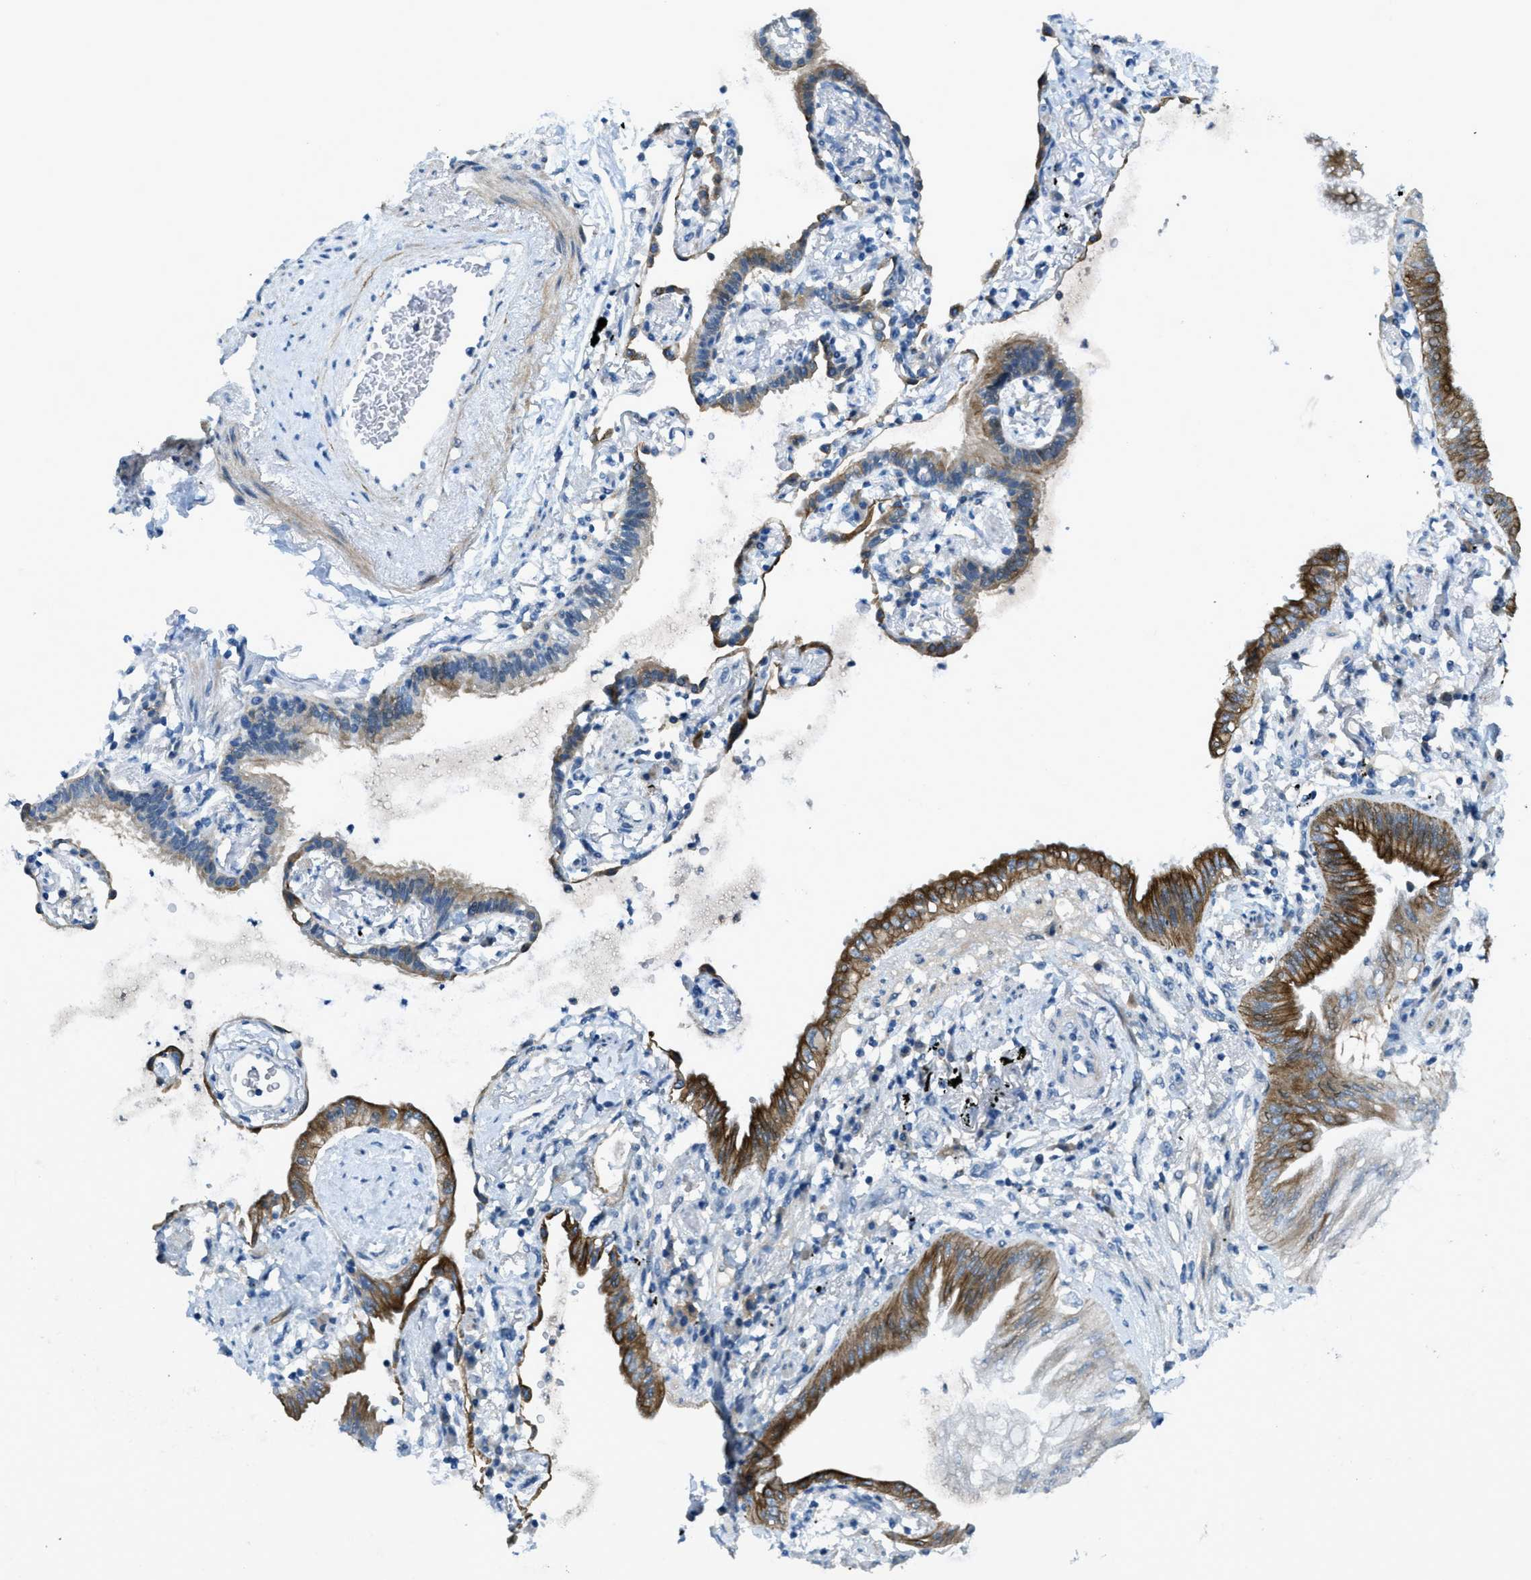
{"staining": {"intensity": "strong", "quantity": ">75%", "location": "cytoplasmic/membranous"}, "tissue": "lung cancer", "cell_type": "Tumor cells", "image_type": "cancer", "snomed": [{"axis": "morphology", "description": "Normal tissue, NOS"}, {"axis": "morphology", "description": "Adenocarcinoma, NOS"}, {"axis": "topography", "description": "Bronchus"}, {"axis": "topography", "description": "Lung"}], "caption": "Tumor cells show high levels of strong cytoplasmic/membranous positivity in about >75% of cells in lung cancer (adenocarcinoma). (DAB = brown stain, brightfield microscopy at high magnification).", "gene": "KLHL8", "patient": {"sex": "female", "age": 70}}